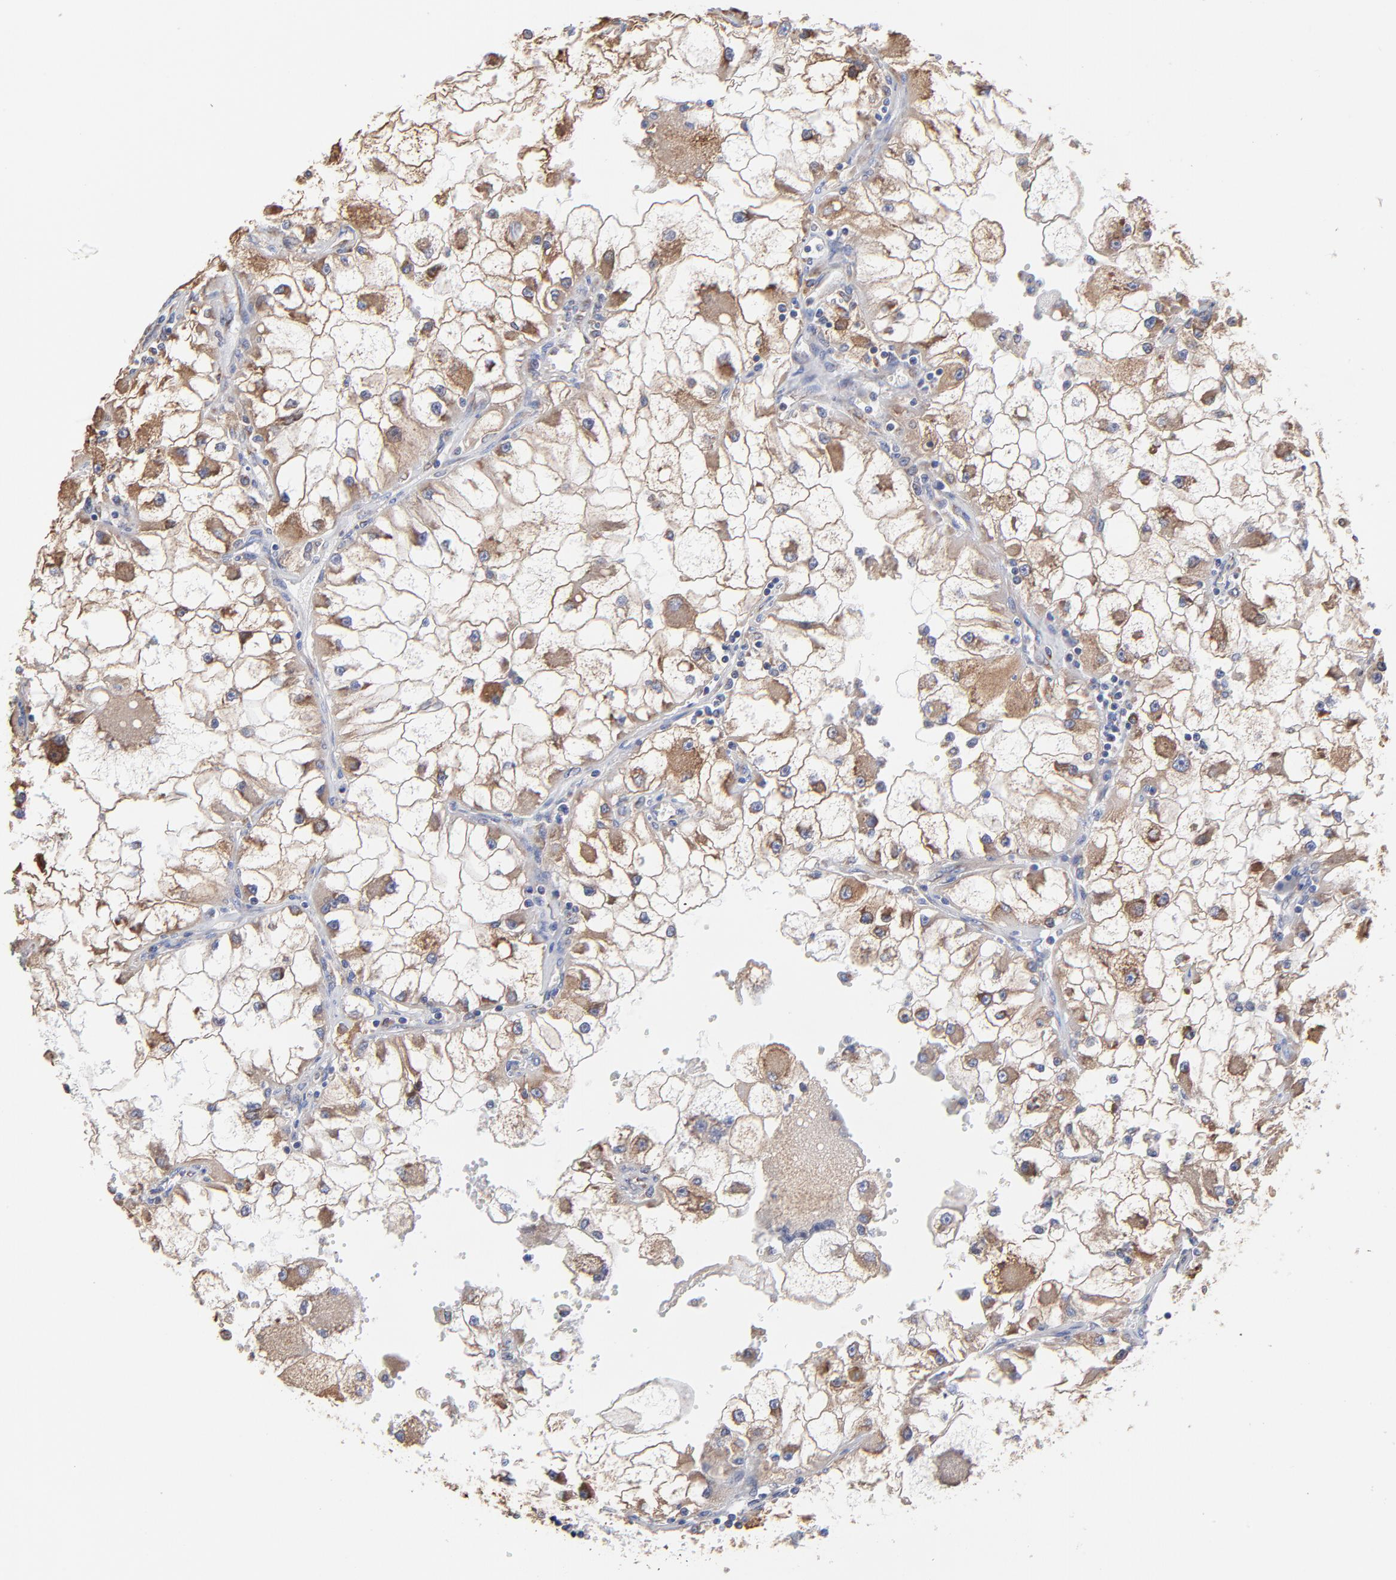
{"staining": {"intensity": "weak", "quantity": ">75%", "location": "cytoplasmic/membranous"}, "tissue": "renal cancer", "cell_type": "Tumor cells", "image_type": "cancer", "snomed": [{"axis": "morphology", "description": "Adenocarcinoma, NOS"}, {"axis": "topography", "description": "Kidney"}], "caption": "A high-resolution histopathology image shows IHC staining of renal adenocarcinoma, which shows weak cytoplasmic/membranous positivity in about >75% of tumor cells.", "gene": "LMAN1", "patient": {"sex": "female", "age": 73}}